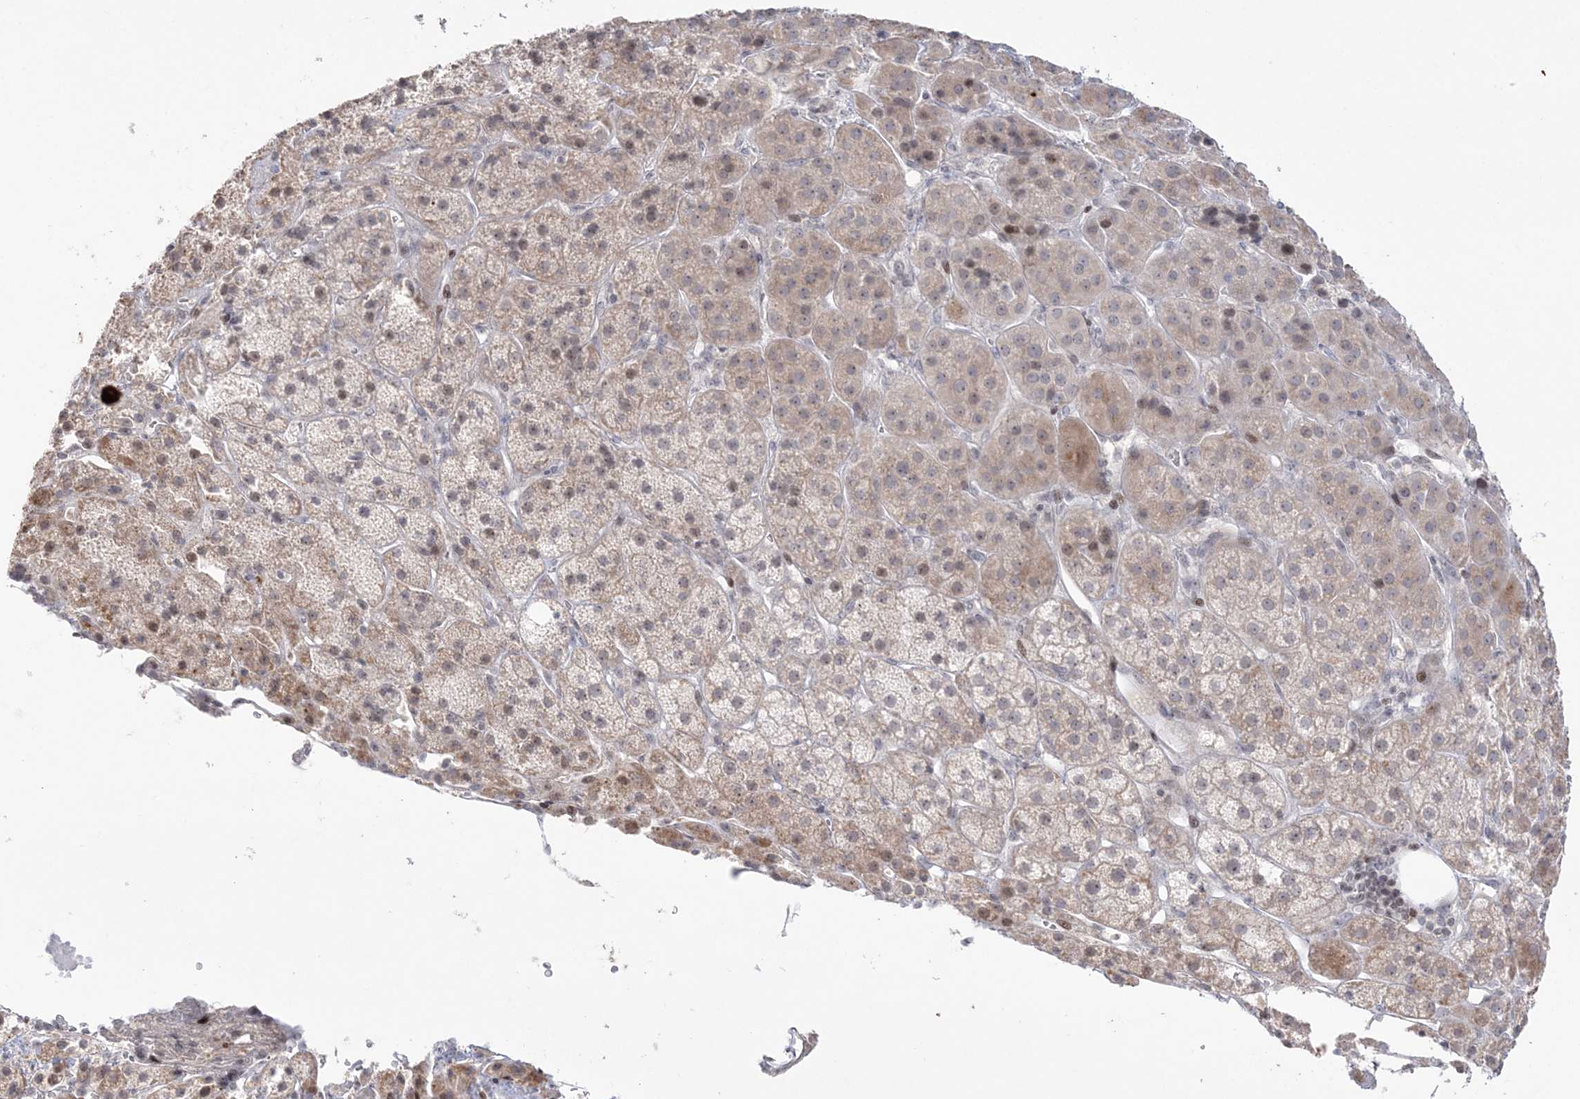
{"staining": {"intensity": "weak", "quantity": "25%-75%", "location": "cytoplasmic/membranous,nuclear"}, "tissue": "adrenal gland", "cell_type": "Glandular cells", "image_type": "normal", "snomed": [{"axis": "morphology", "description": "Normal tissue, NOS"}, {"axis": "topography", "description": "Adrenal gland"}], "caption": "Immunohistochemistry (IHC) histopathology image of unremarkable adrenal gland: adrenal gland stained using IHC exhibits low levels of weak protein expression localized specifically in the cytoplasmic/membranous,nuclear of glandular cells, appearing as a cytoplasmic/membranous,nuclear brown color.", "gene": "SH3BP4", "patient": {"sex": "female", "age": 57}}